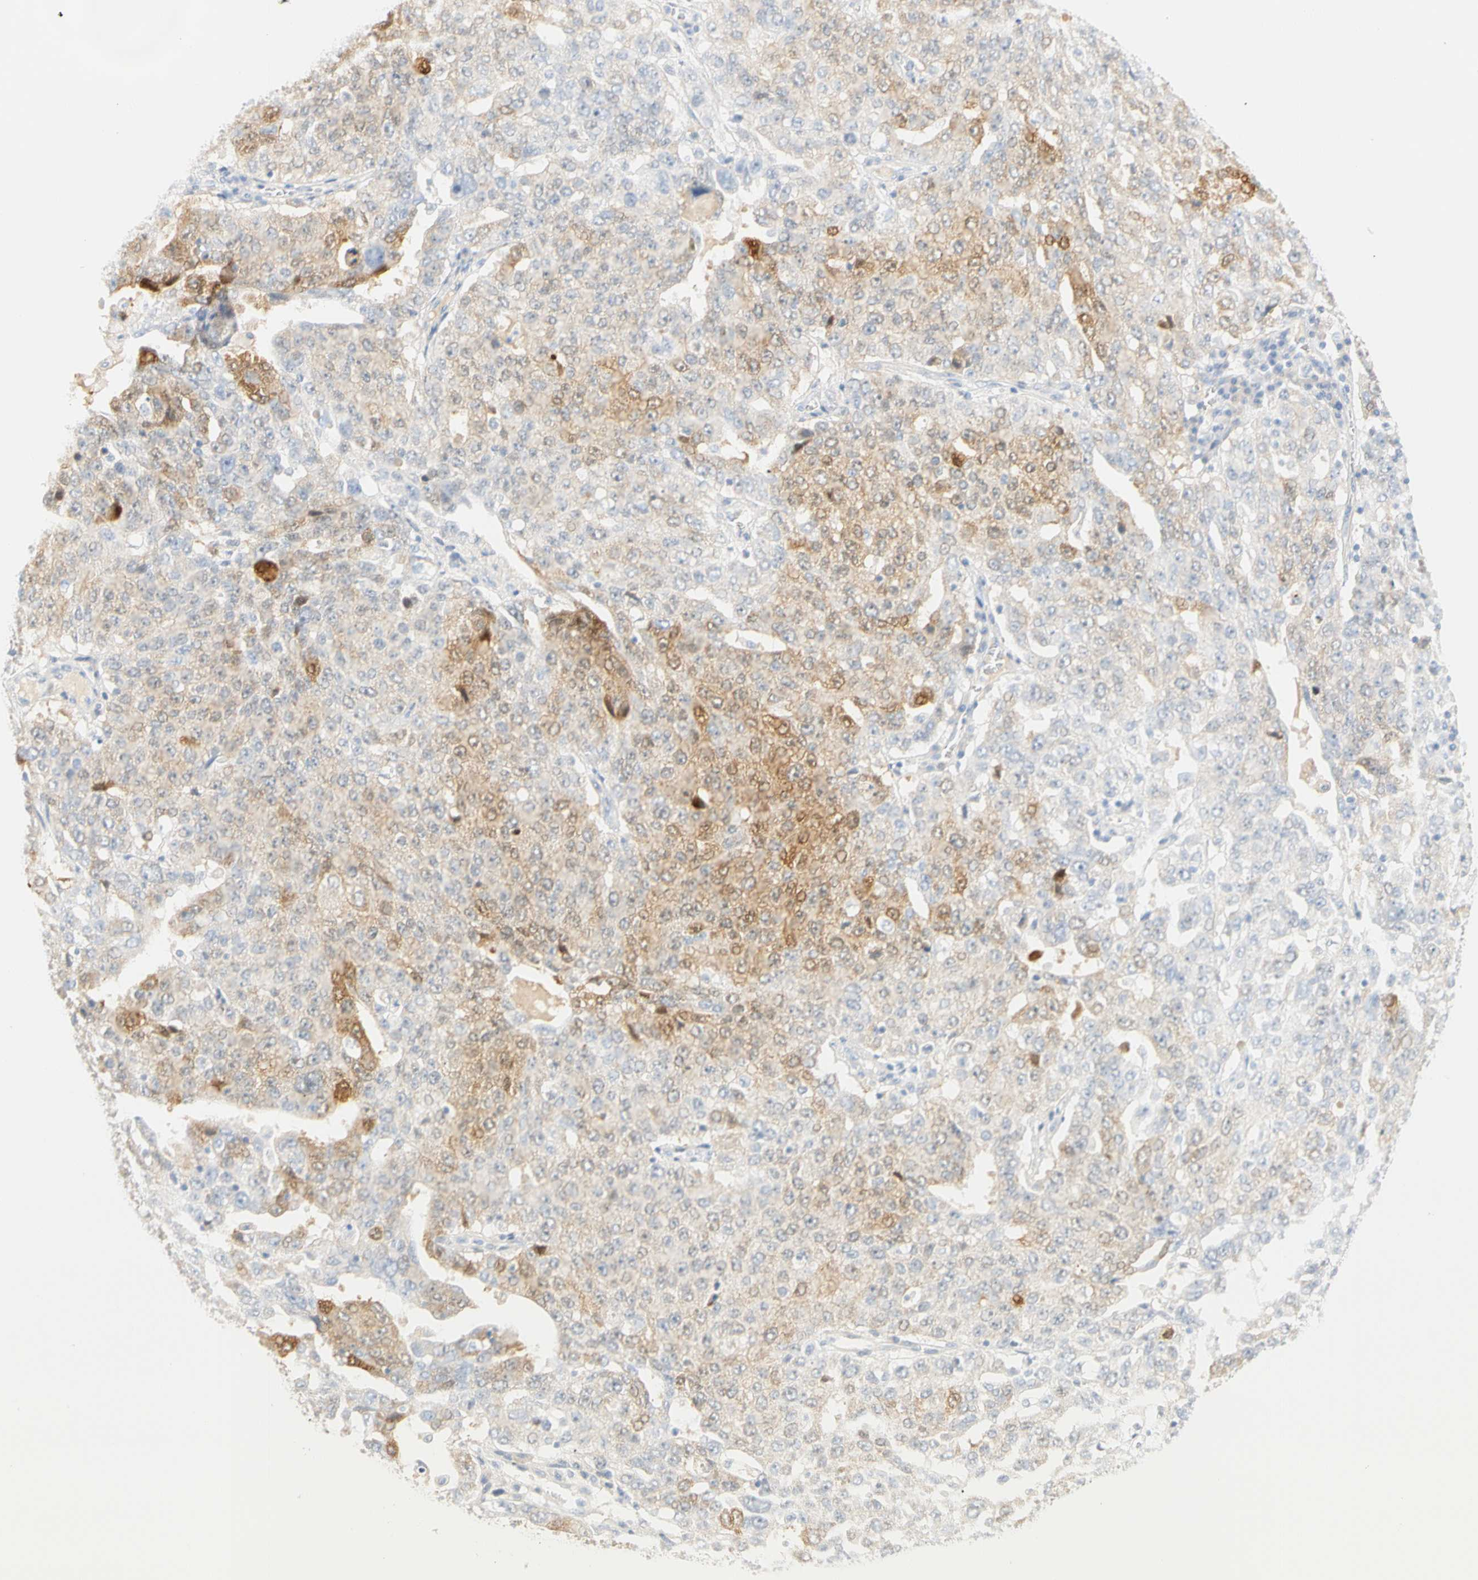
{"staining": {"intensity": "weak", "quantity": "25%-75%", "location": "cytoplasmic/membranous"}, "tissue": "ovarian cancer", "cell_type": "Tumor cells", "image_type": "cancer", "snomed": [{"axis": "morphology", "description": "Carcinoma, endometroid"}, {"axis": "topography", "description": "Ovary"}], "caption": "Protein expression by immunohistochemistry shows weak cytoplasmic/membranous staining in about 25%-75% of tumor cells in ovarian cancer. The staining is performed using DAB (3,3'-diaminobenzidine) brown chromogen to label protein expression. The nuclei are counter-stained blue using hematoxylin.", "gene": "SELENBP1", "patient": {"sex": "female", "age": 62}}